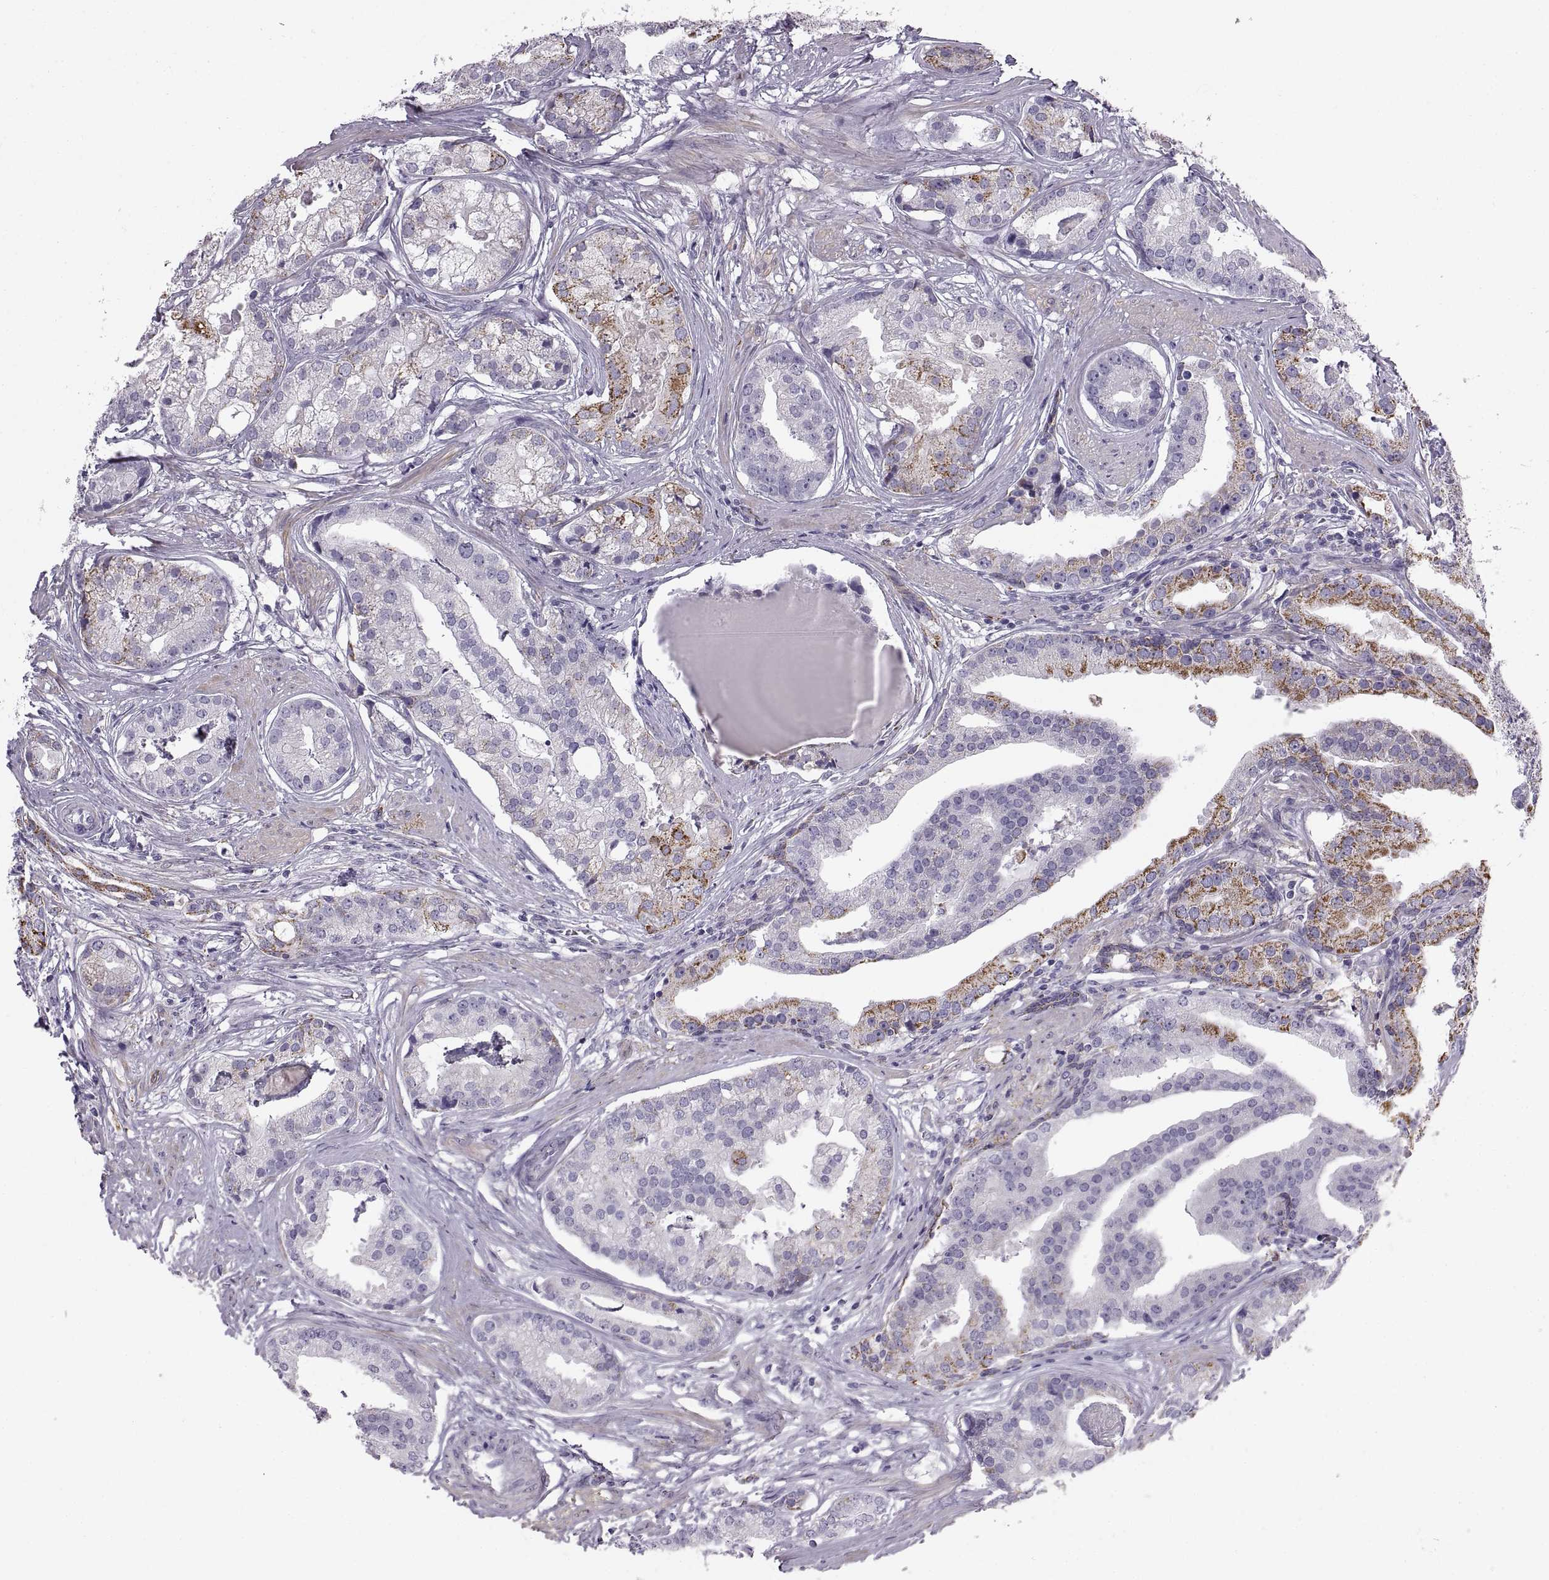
{"staining": {"intensity": "strong", "quantity": "<25%", "location": "cytoplasmic/membranous"}, "tissue": "prostate cancer", "cell_type": "Tumor cells", "image_type": "cancer", "snomed": [{"axis": "morphology", "description": "Adenocarcinoma, NOS"}, {"axis": "topography", "description": "Prostate and seminal vesicle, NOS"}, {"axis": "topography", "description": "Prostate"}], "caption": "Prostate adenocarcinoma stained for a protein displays strong cytoplasmic/membranous positivity in tumor cells.", "gene": "COL9A3", "patient": {"sex": "male", "age": 44}}